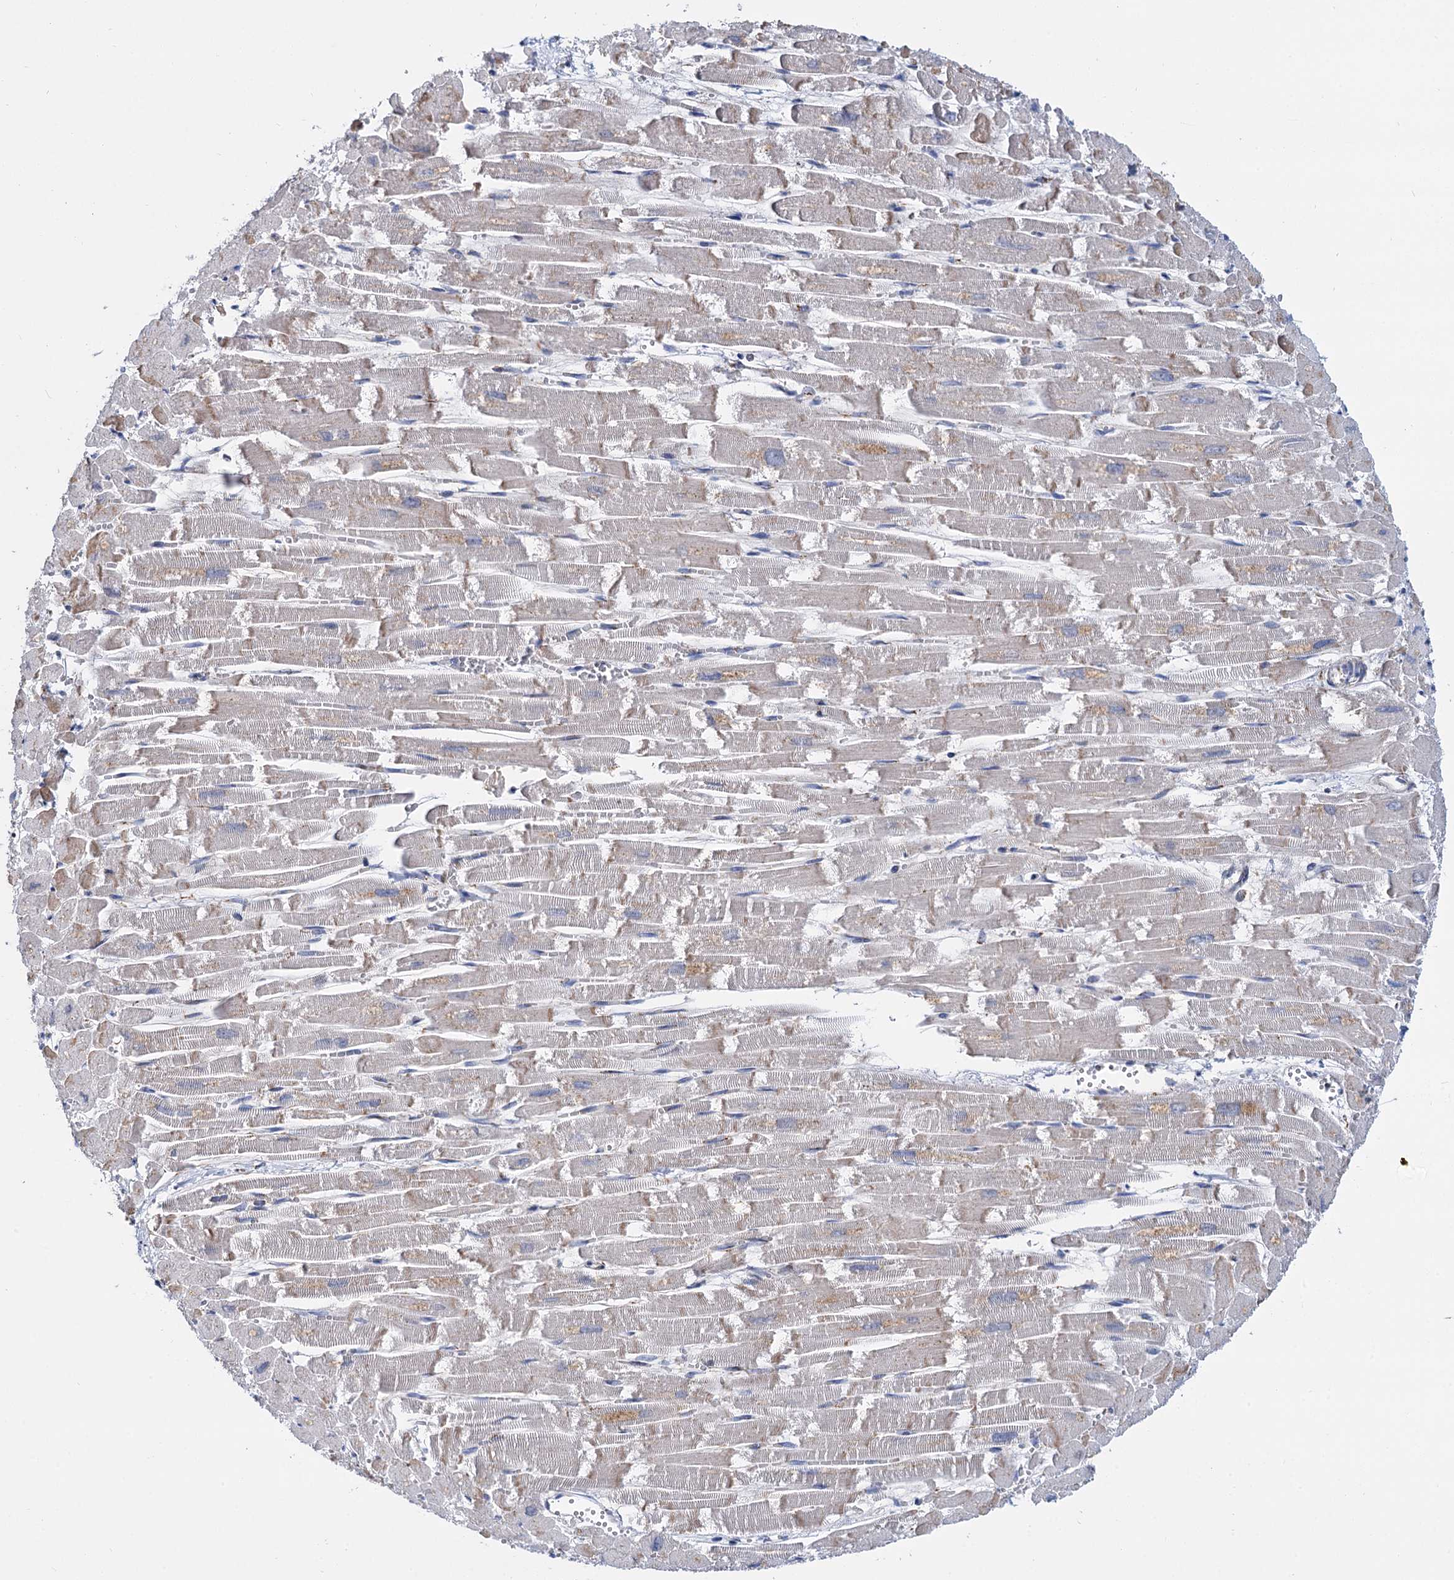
{"staining": {"intensity": "moderate", "quantity": "<25%", "location": "cytoplasmic/membranous"}, "tissue": "heart muscle", "cell_type": "Cardiomyocytes", "image_type": "normal", "snomed": [{"axis": "morphology", "description": "Normal tissue, NOS"}, {"axis": "topography", "description": "Heart"}], "caption": "Protein staining shows moderate cytoplasmic/membranous expression in approximately <25% of cardiomyocytes in normal heart muscle.", "gene": "SUPT20H", "patient": {"sex": "male", "age": 54}}